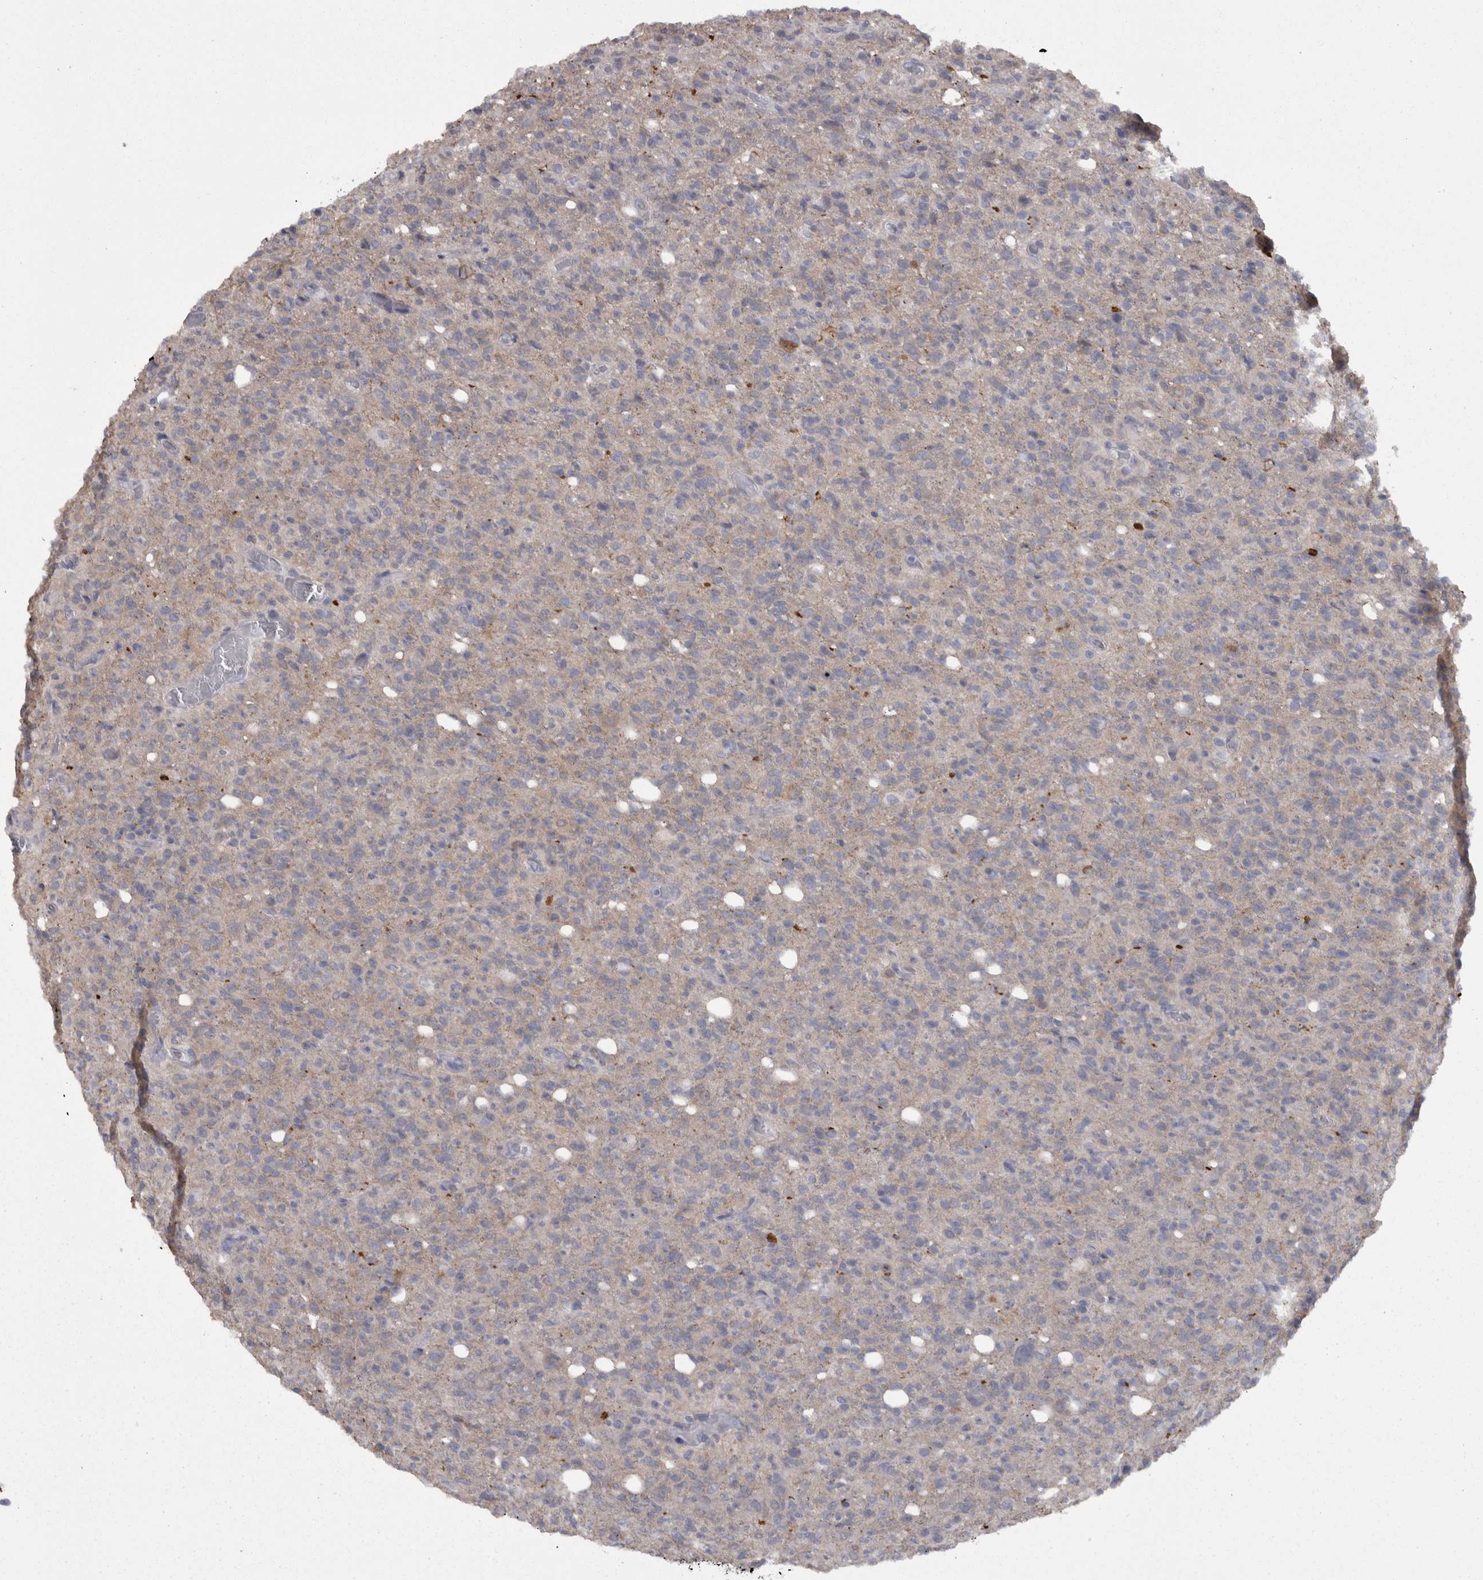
{"staining": {"intensity": "negative", "quantity": "none", "location": "none"}, "tissue": "glioma", "cell_type": "Tumor cells", "image_type": "cancer", "snomed": [{"axis": "morphology", "description": "Glioma, malignant, High grade"}, {"axis": "topography", "description": "Brain"}], "caption": "Immunohistochemical staining of human glioma shows no significant expression in tumor cells. (Stains: DAB (3,3'-diaminobenzidine) immunohistochemistry with hematoxylin counter stain, Microscopy: brightfield microscopy at high magnification).", "gene": "CAMK2D", "patient": {"sex": "female", "age": 57}}